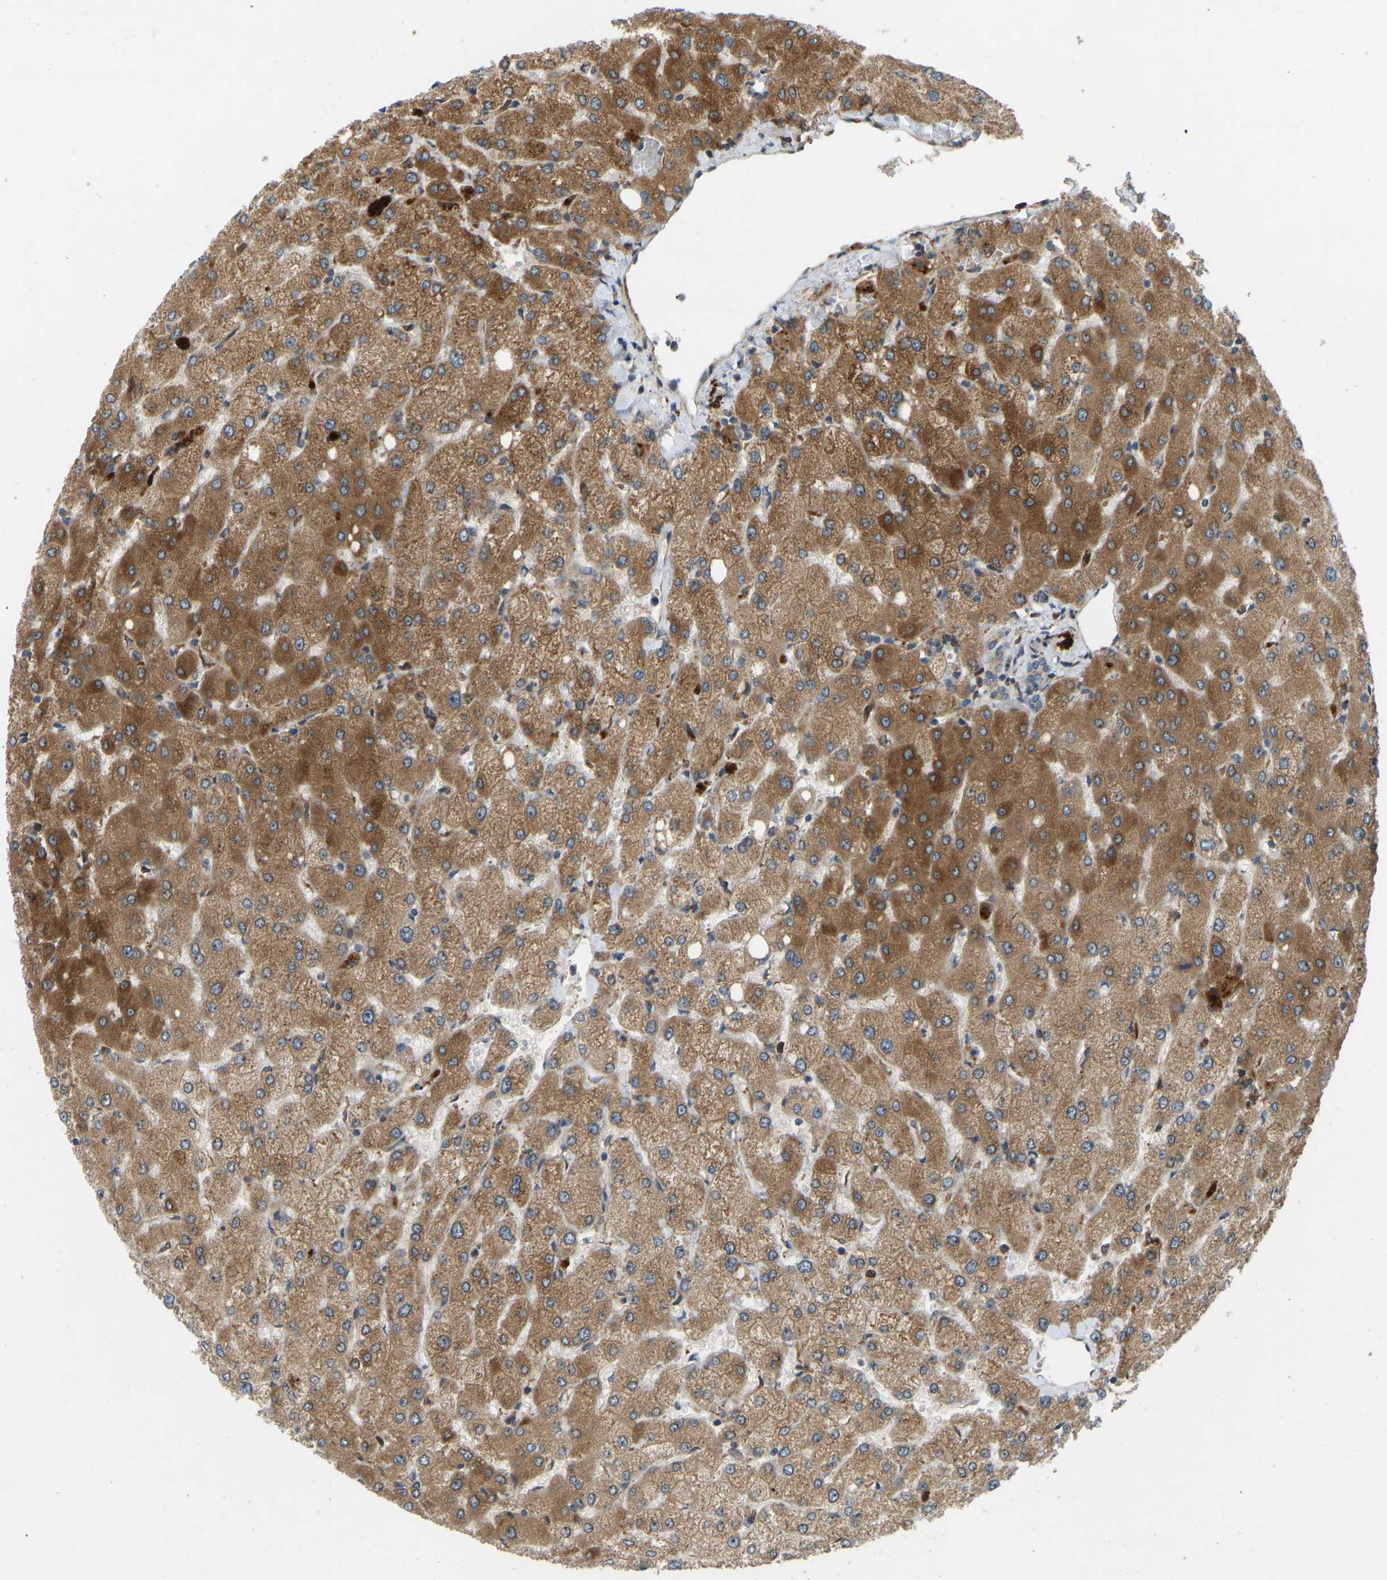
{"staining": {"intensity": "moderate", "quantity": ">75%", "location": "cytoplasmic/membranous"}, "tissue": "liver", "cell_type": "Cholangiocytes", "image_type": "normal", "snomed": [{"axis": "morphology", "description": "Normal tissue, NOS"}, {"axis": "topography", "description": "Liver"}], "caption": "Liver stained with DAB (3,3'-diaminobenzidine) immunohistochemistry exhibits medium levels of moderate cytoplasmic/membranous staining in approximately >75% of cholangiocytes. (Brightfield microscopy of DAB IHC at high magnification).", "gene": "OS9", "patient": {"sex": "female", "age": 54}}